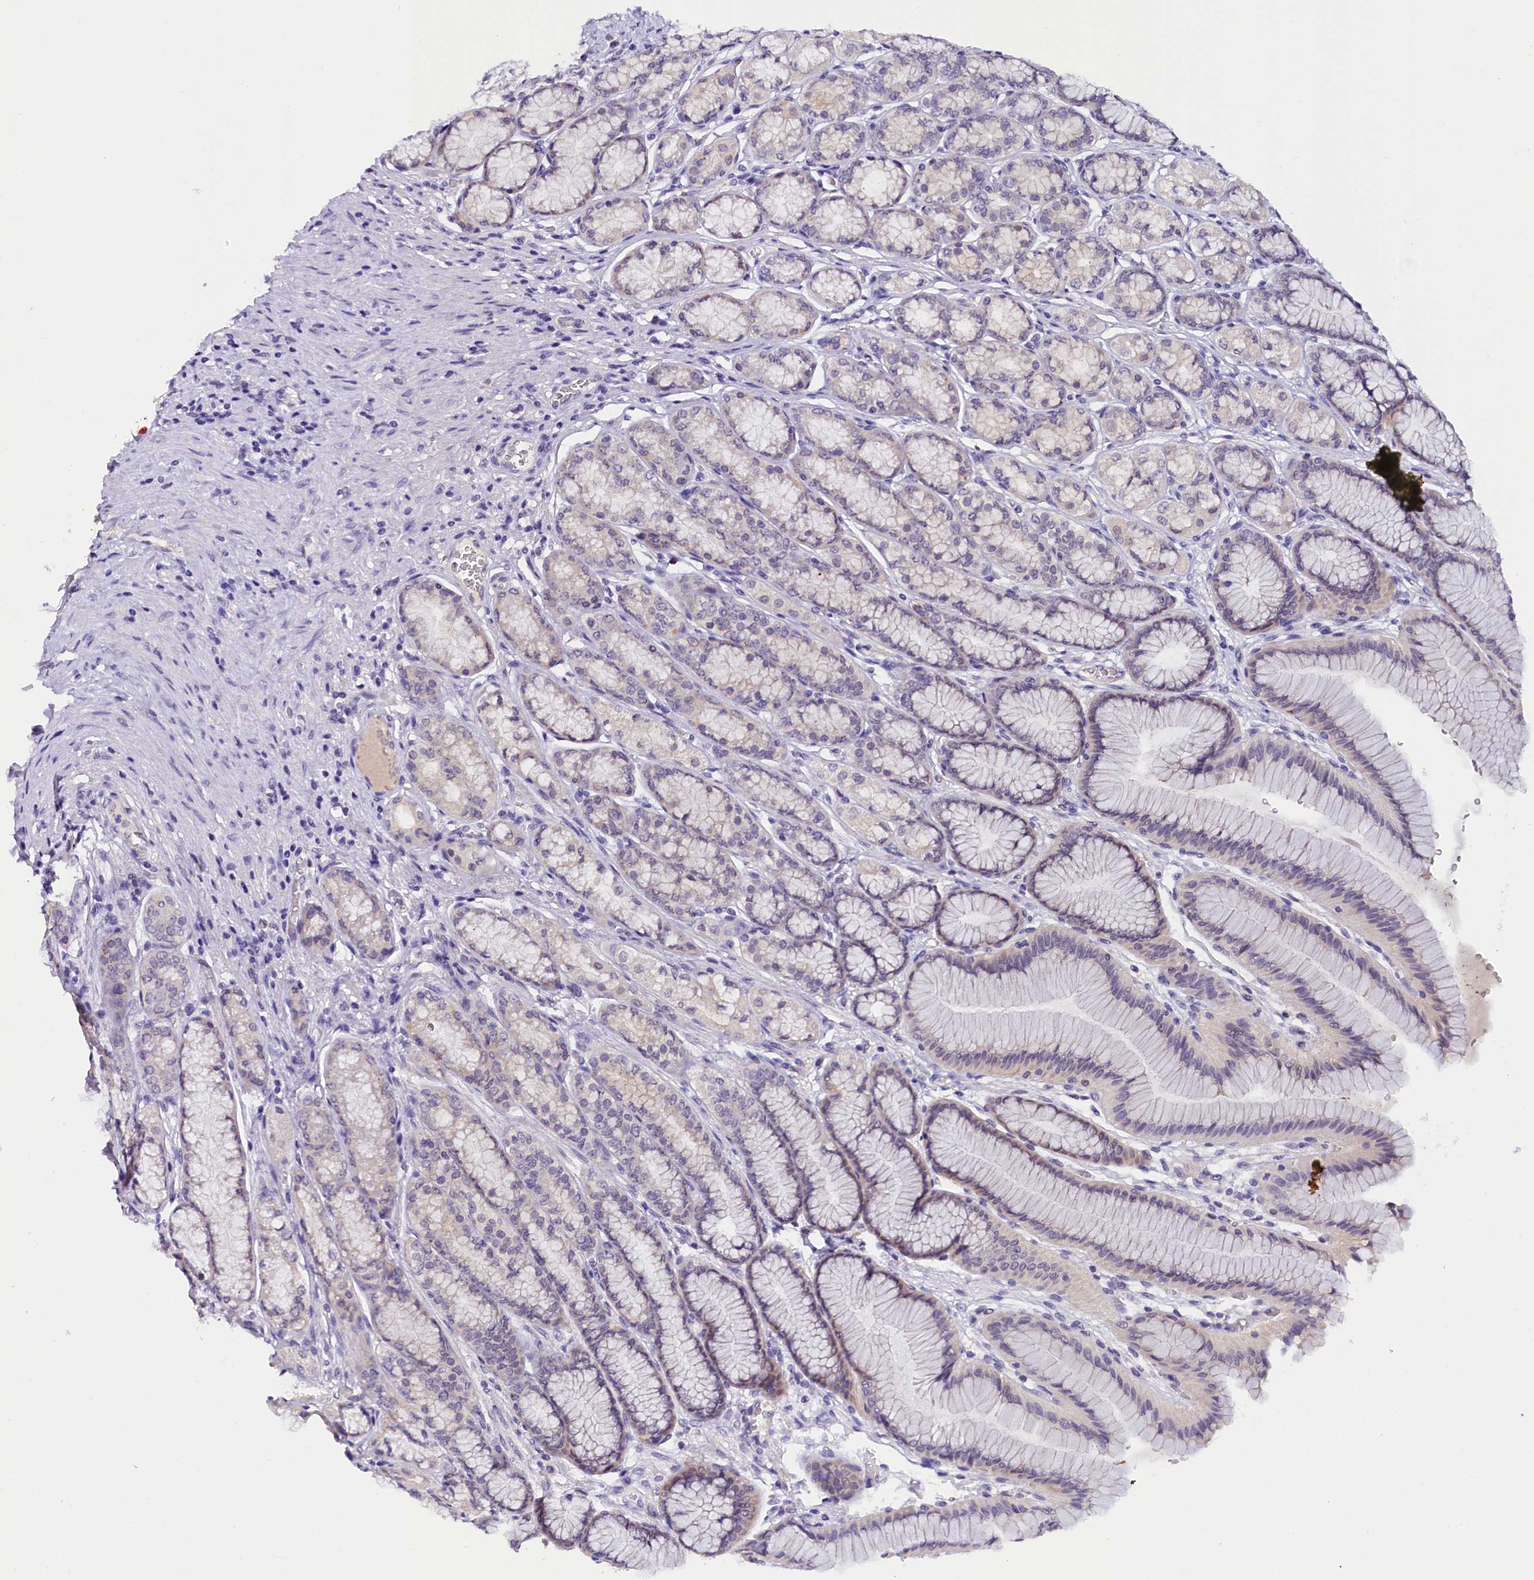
{"staining": {"intensity": "weak", "quantity": "<25%", "location": "cytoplasmic/membranous"}, "tissue": "stomach", "cell_type": "Glandular cells", "image_type": "normal", "snomed": [{"axis": "morphology", "description": "Normal tissue, NOS"}, {"axis": "morphology", "description": "Adenocarcinoma, NOS"}, {"axis": "morphology", "description": "Adenocarcinoma, High grade"}, {"axis": "topography", "description": "Stomach, upper"}, {"axis": "topography", "description": "Stomach"}], "caption": "IHC micrograph of benign human stomach stained for a protein (brown), which displays no staining in glandular cells. (Stains: DAB (3,3'-diaminobenzidine) immunohistochemistry (IHC) with hematoxylin counter stain, Microscopy: brightfield microscopy at high magnification).", "gene": "IQCN", "patient": {"sex": "female", "age": 65}}